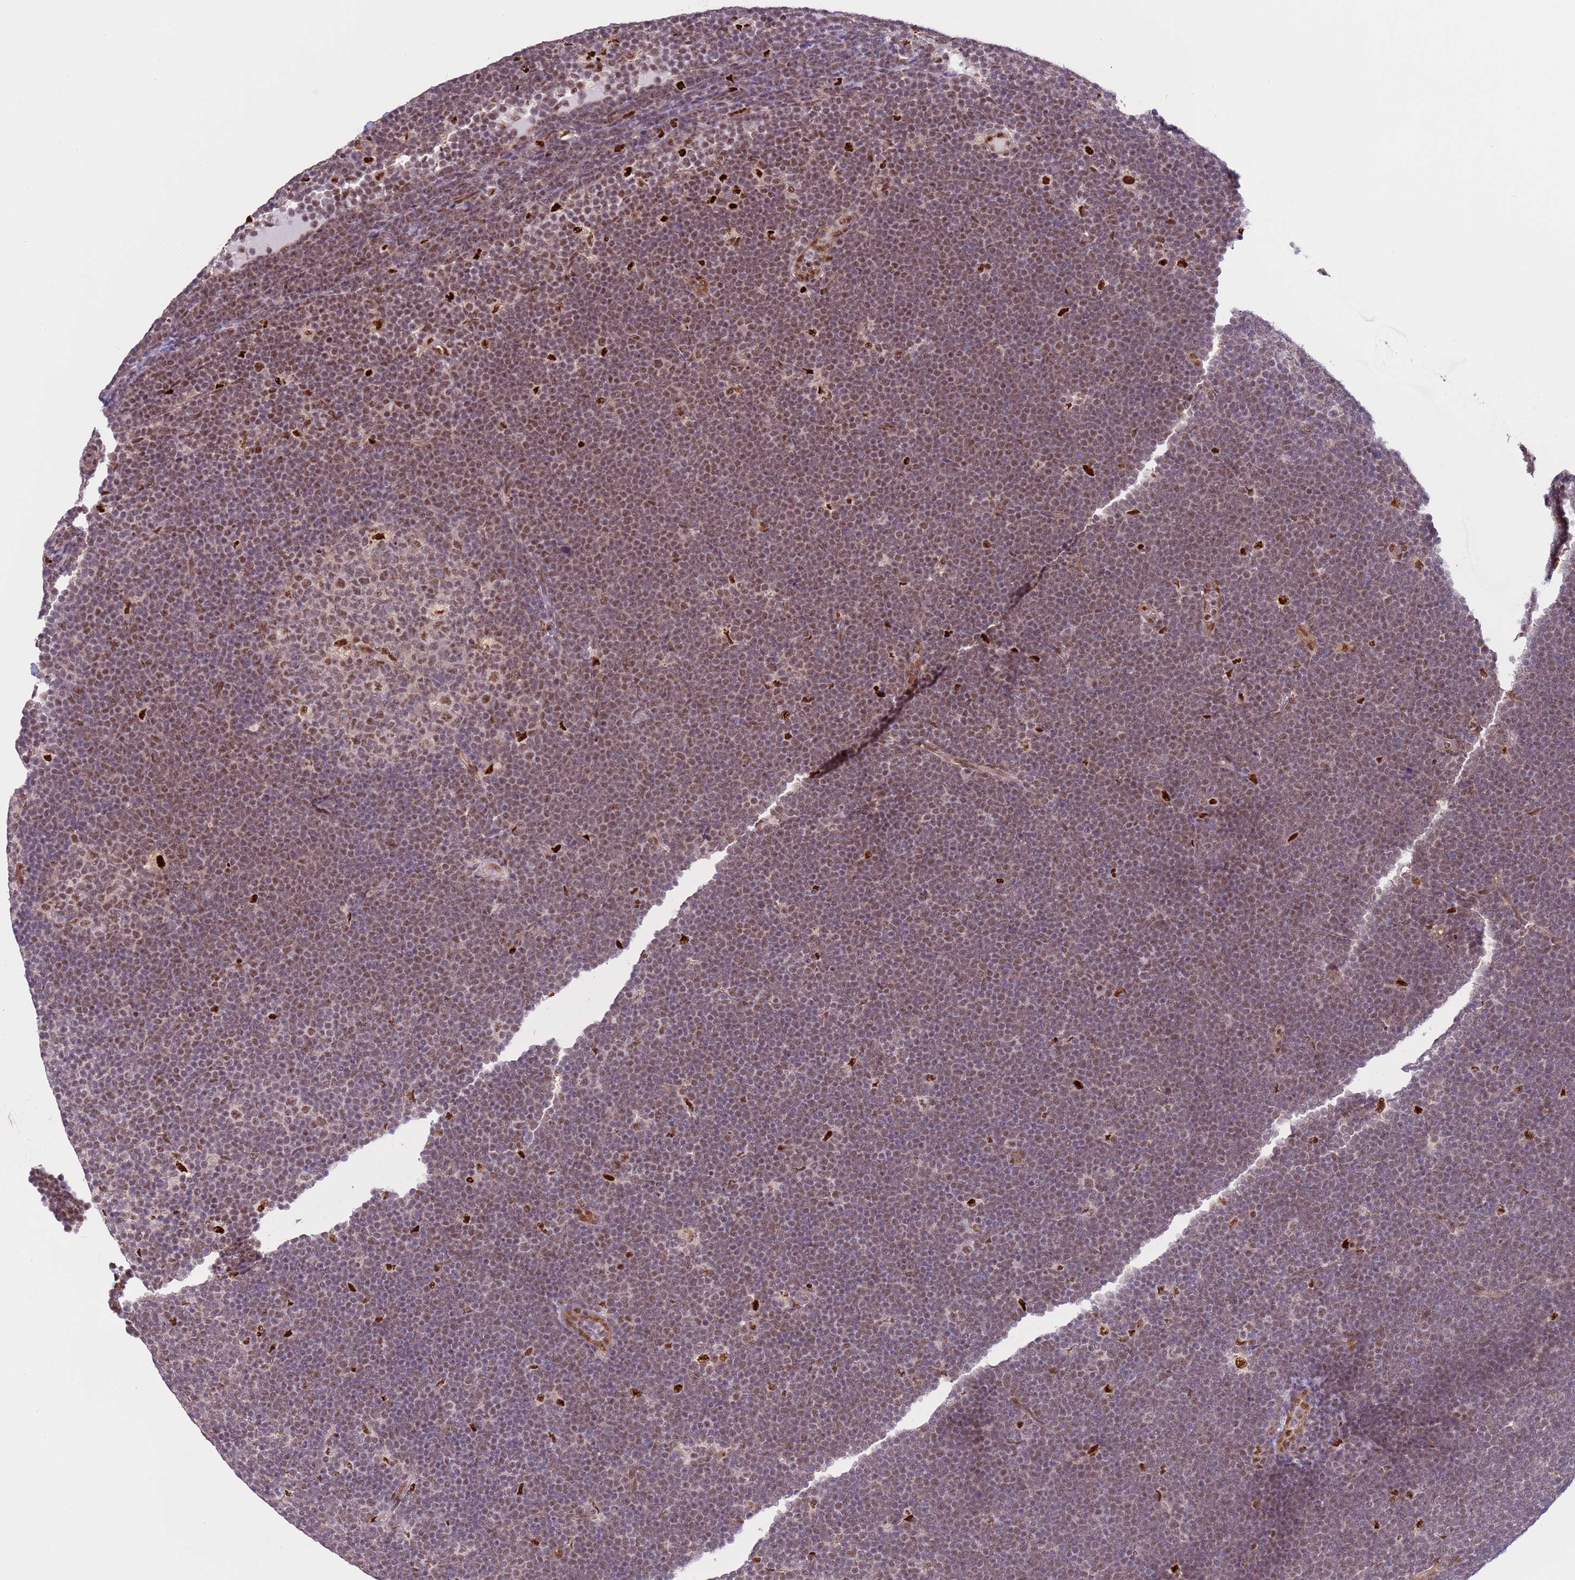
{"staining": {"intensity": "weak", "quantity": "25%-75%", "location": "nuclear"}, "tissue": "lymphoma", "cell_type": "Tumor cells", "image_type": "cancer", "snomed": [{"axis": "morphology", "description": "Malignant lymphoma, non-Hodgkin's type, High grade"}, {"axis": "topography", "description": "Lymph node"}], "caption": "Tumor cells display low levels of weak nuclear expression in approximately 25%-75% of cells in human lymphoma.", "gene": "PRPF6", "patient": {"sex": "male", "age": 13}}